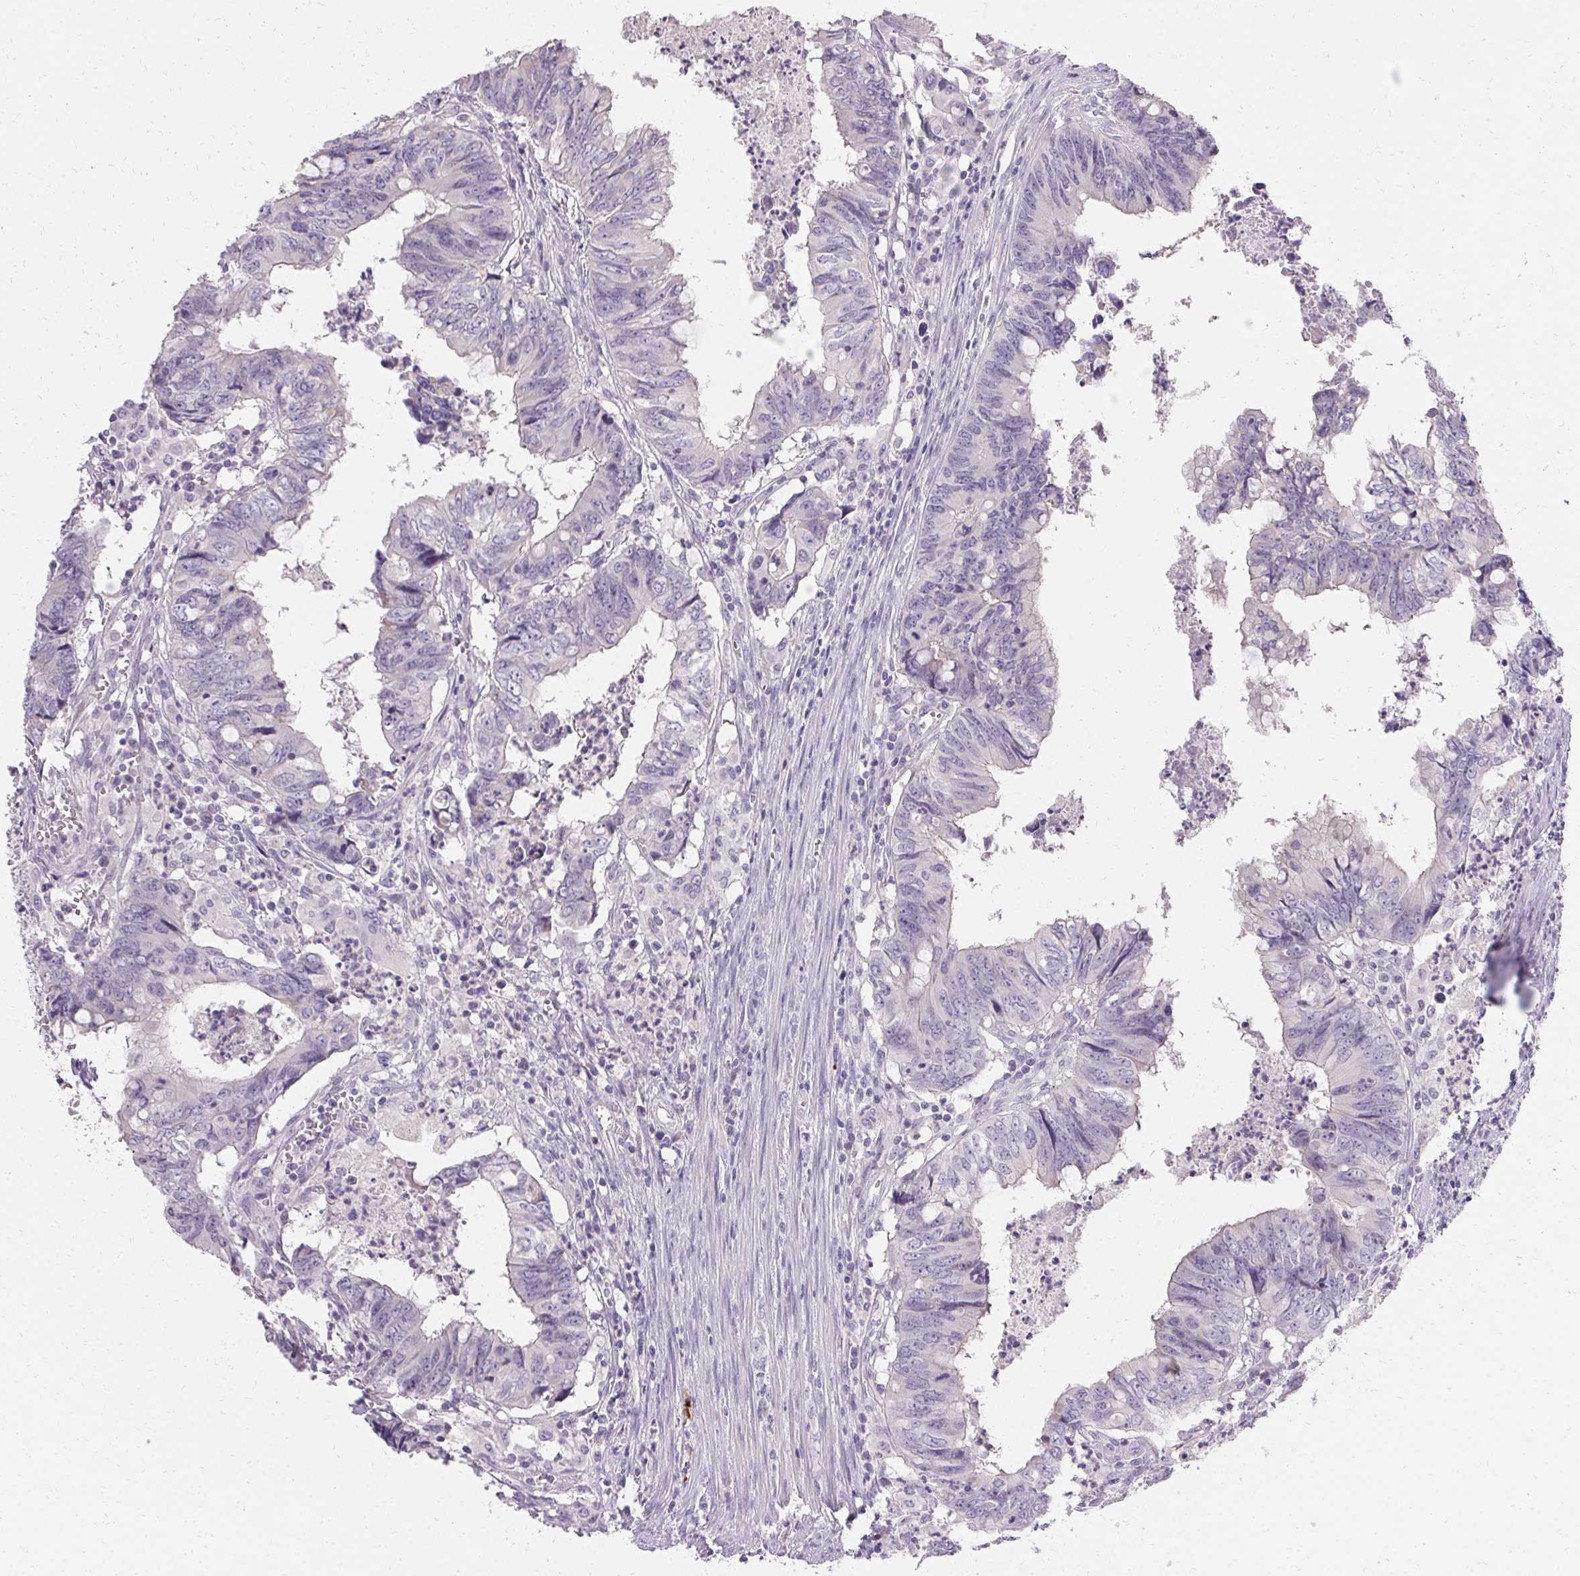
{"staining": {"intensity": "negative", "quantity": "none", "location": "none"}, "tissue": "colorectal cancer", "cell_type": "Tumor cells", "image_type": "cancer", "snomed": [{"axis": "morphology", "description": "Adenocarcinoma, NOS"}, {"axis": "topography", "description": "Colon"}], "caption": "A histopathology image of colorectal adenocarcinoma stained for a protein exhibits no brown staining in tumor cells.", "gene": "TRIP13", "patient": {"sex": "female", "age": 82}}